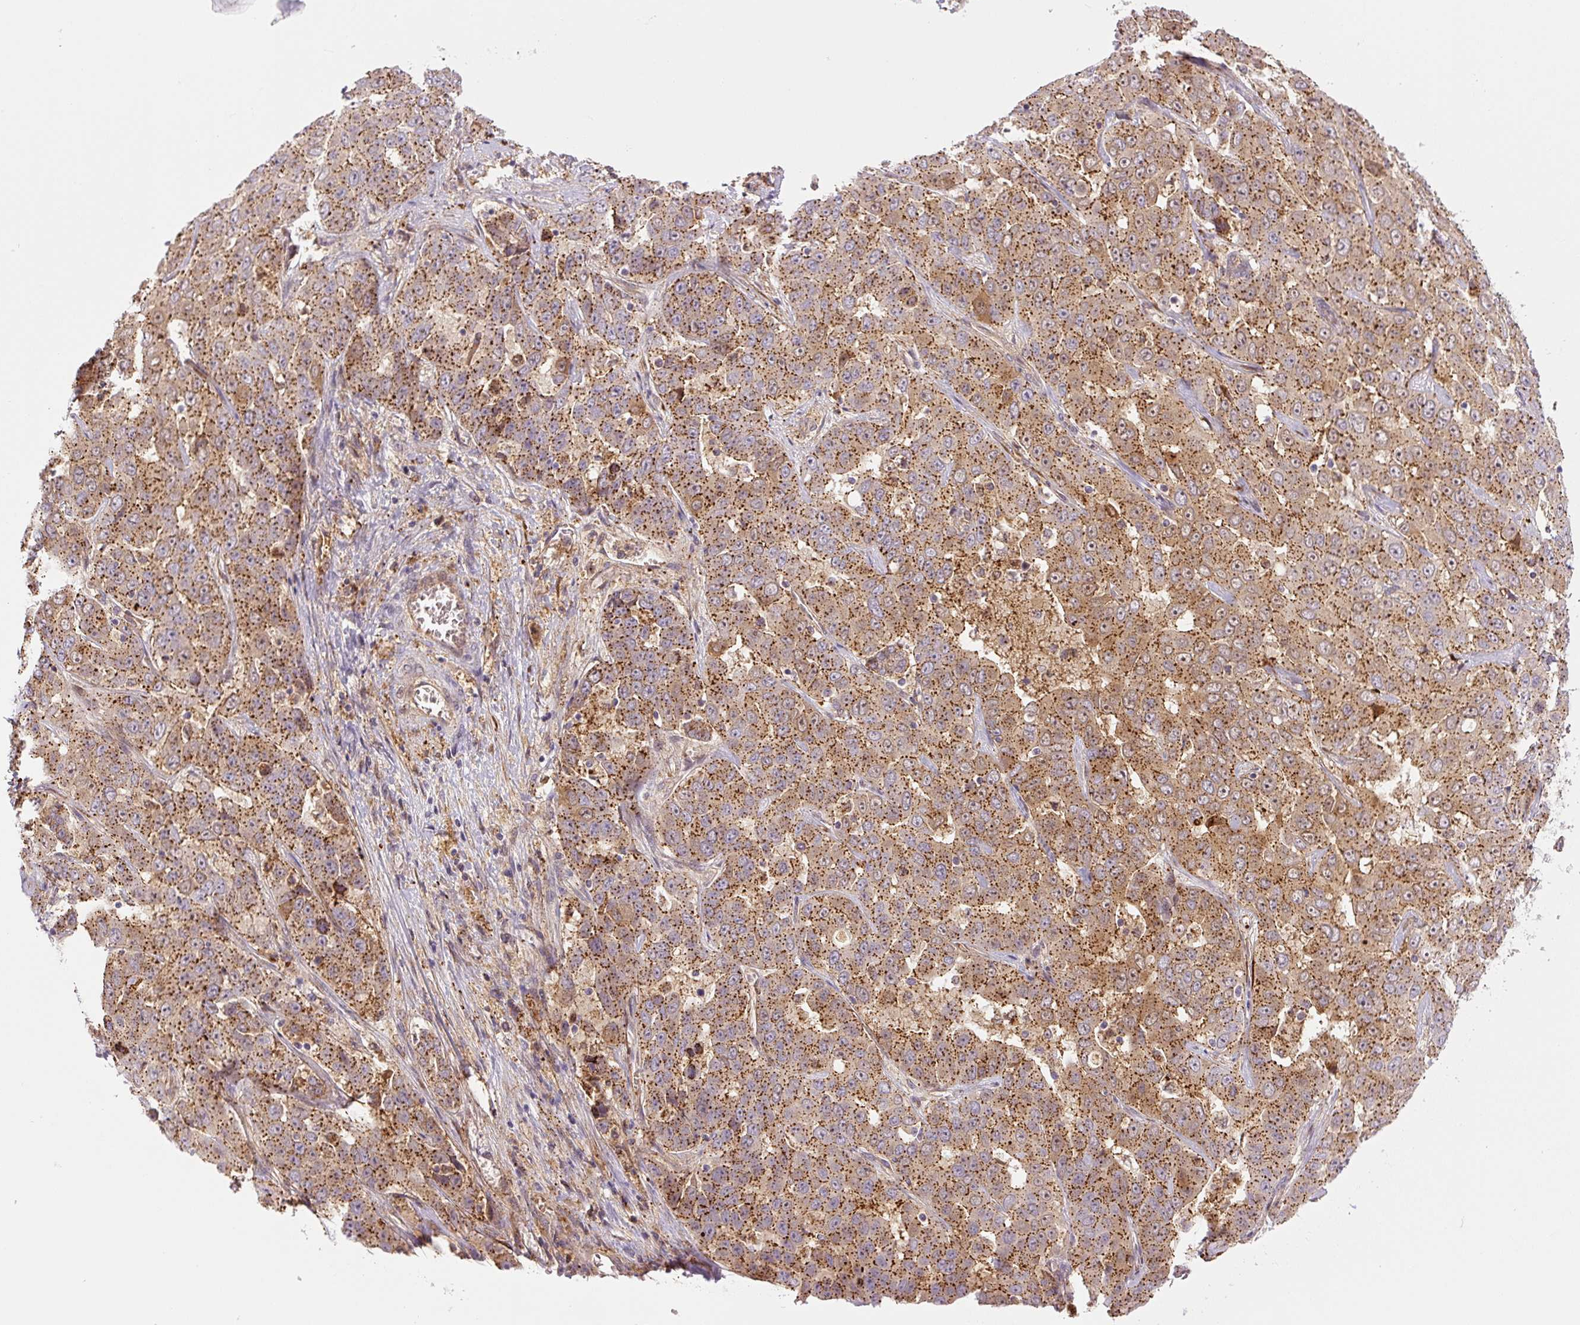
{"staining": {"intensity": "strong", "quantity": ">75%", "location": "cytoplasmic/membranous"}, "tissue": "liver cancer", "cell_type": "Tumor cells", "image_type": "cancer", "snomed": [{"axis": "morphology", "description": "Cholangiocarcinoma"}, {"axis": "topography", "description": "Liver"}], "caption": "Immunohistochemical staining of human liver cancer demonstrates high levels of strong cytoplasmic/membranous staining in approximately >75% of tumor cells. (DAB IHC, brown staining for protein, blue staining for nuclei).", "gene": "ZSWIM7", "patient": {"sex": "female", "age": 52}}